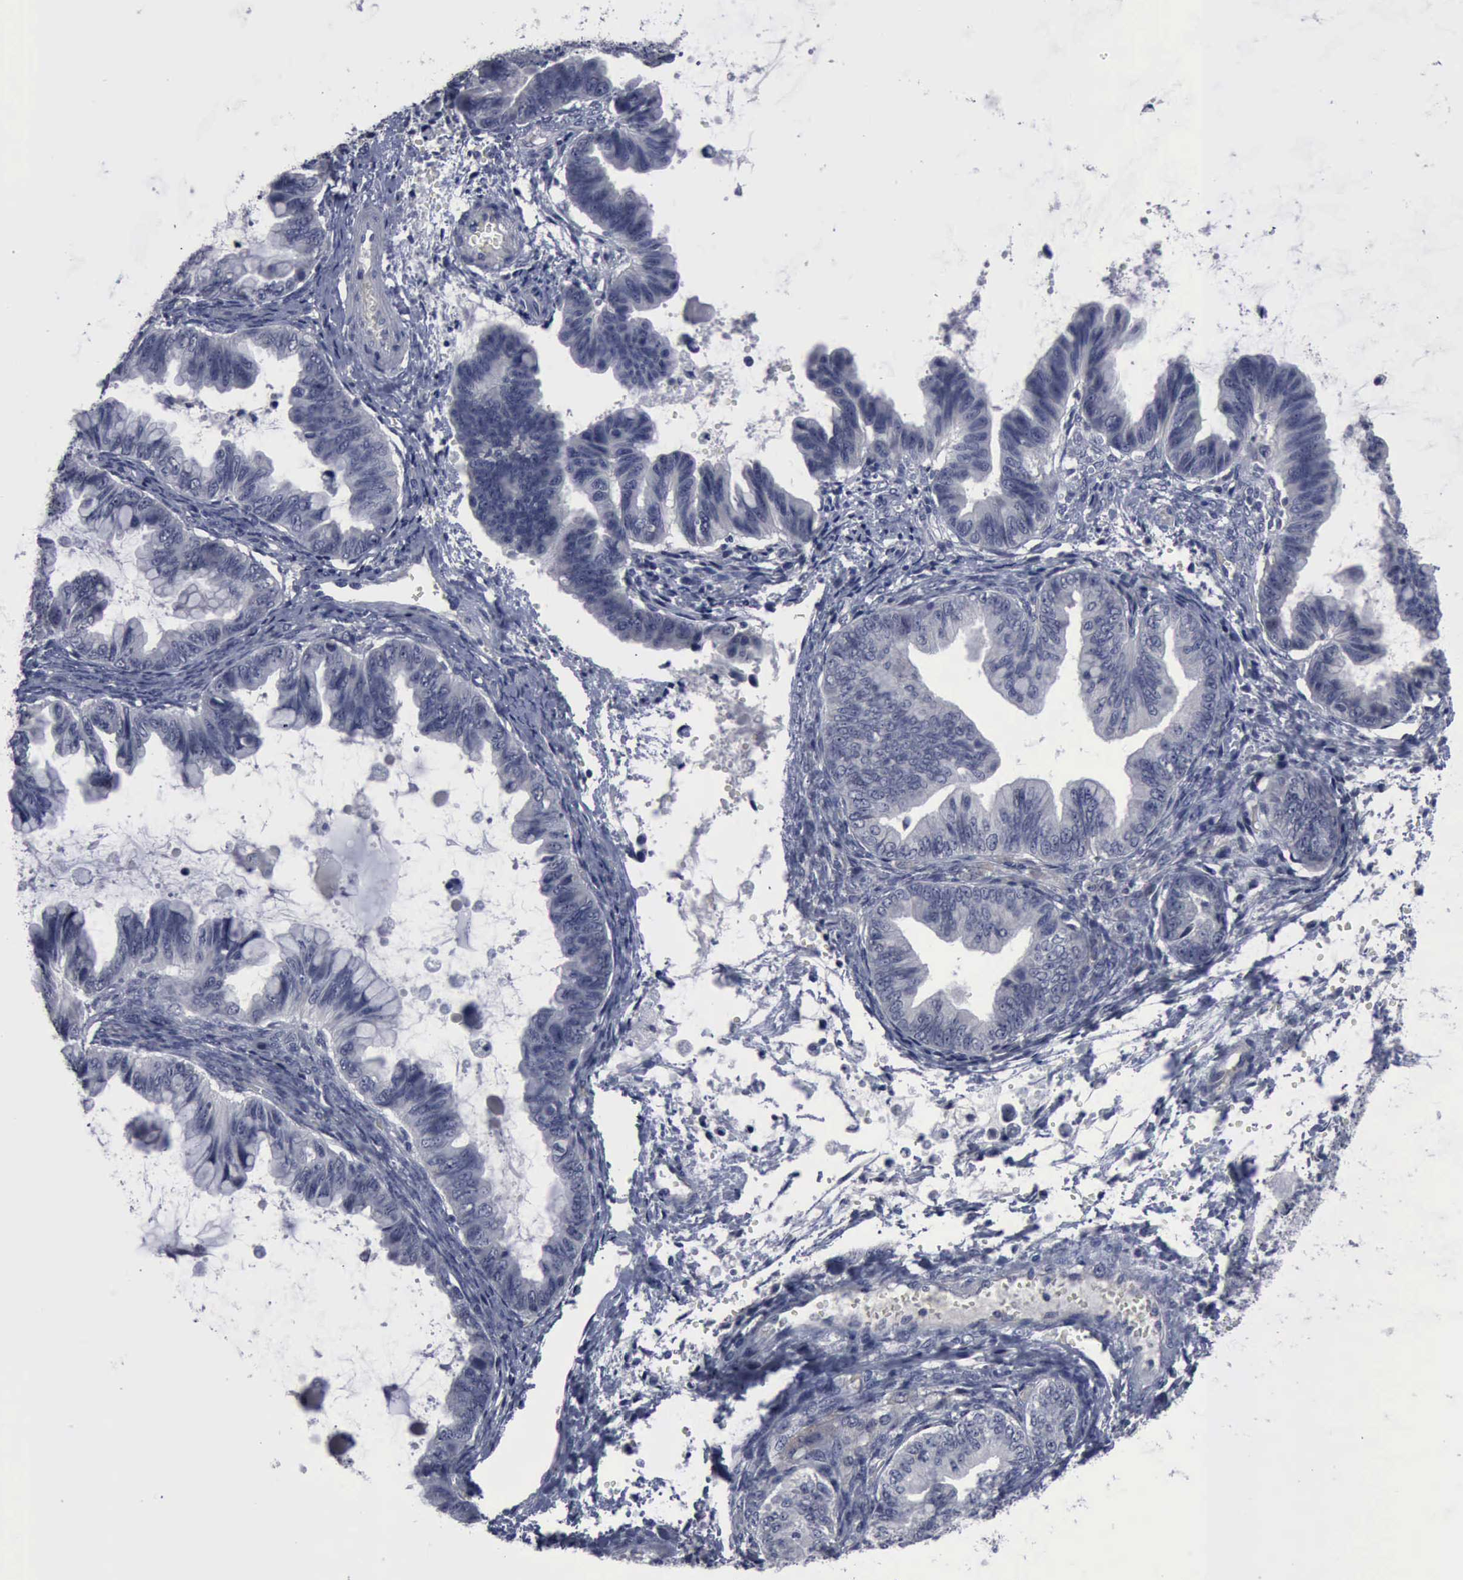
{"staining": {"intensity": "negative", "quantity": "none", "location": "none"}, "tissue": "ovarian cancer", "cell_type": "Tumor cells", "image_type": "cancer", "snomed": [{"axis": "morphology", "description": "Cystadenocarcinoma, mucinous, NOS"}, {"axis": "topography", "description": "Ovary"}], "caption": "Immunohistochemistry photomicrograph of mucinous cystadenocarcinoma (ovarian) stained for a protein (brown), which exhibits no expression in tumor cells.", "gene": "MYO18B", "patient": {"sex": "female", "age": 36}}